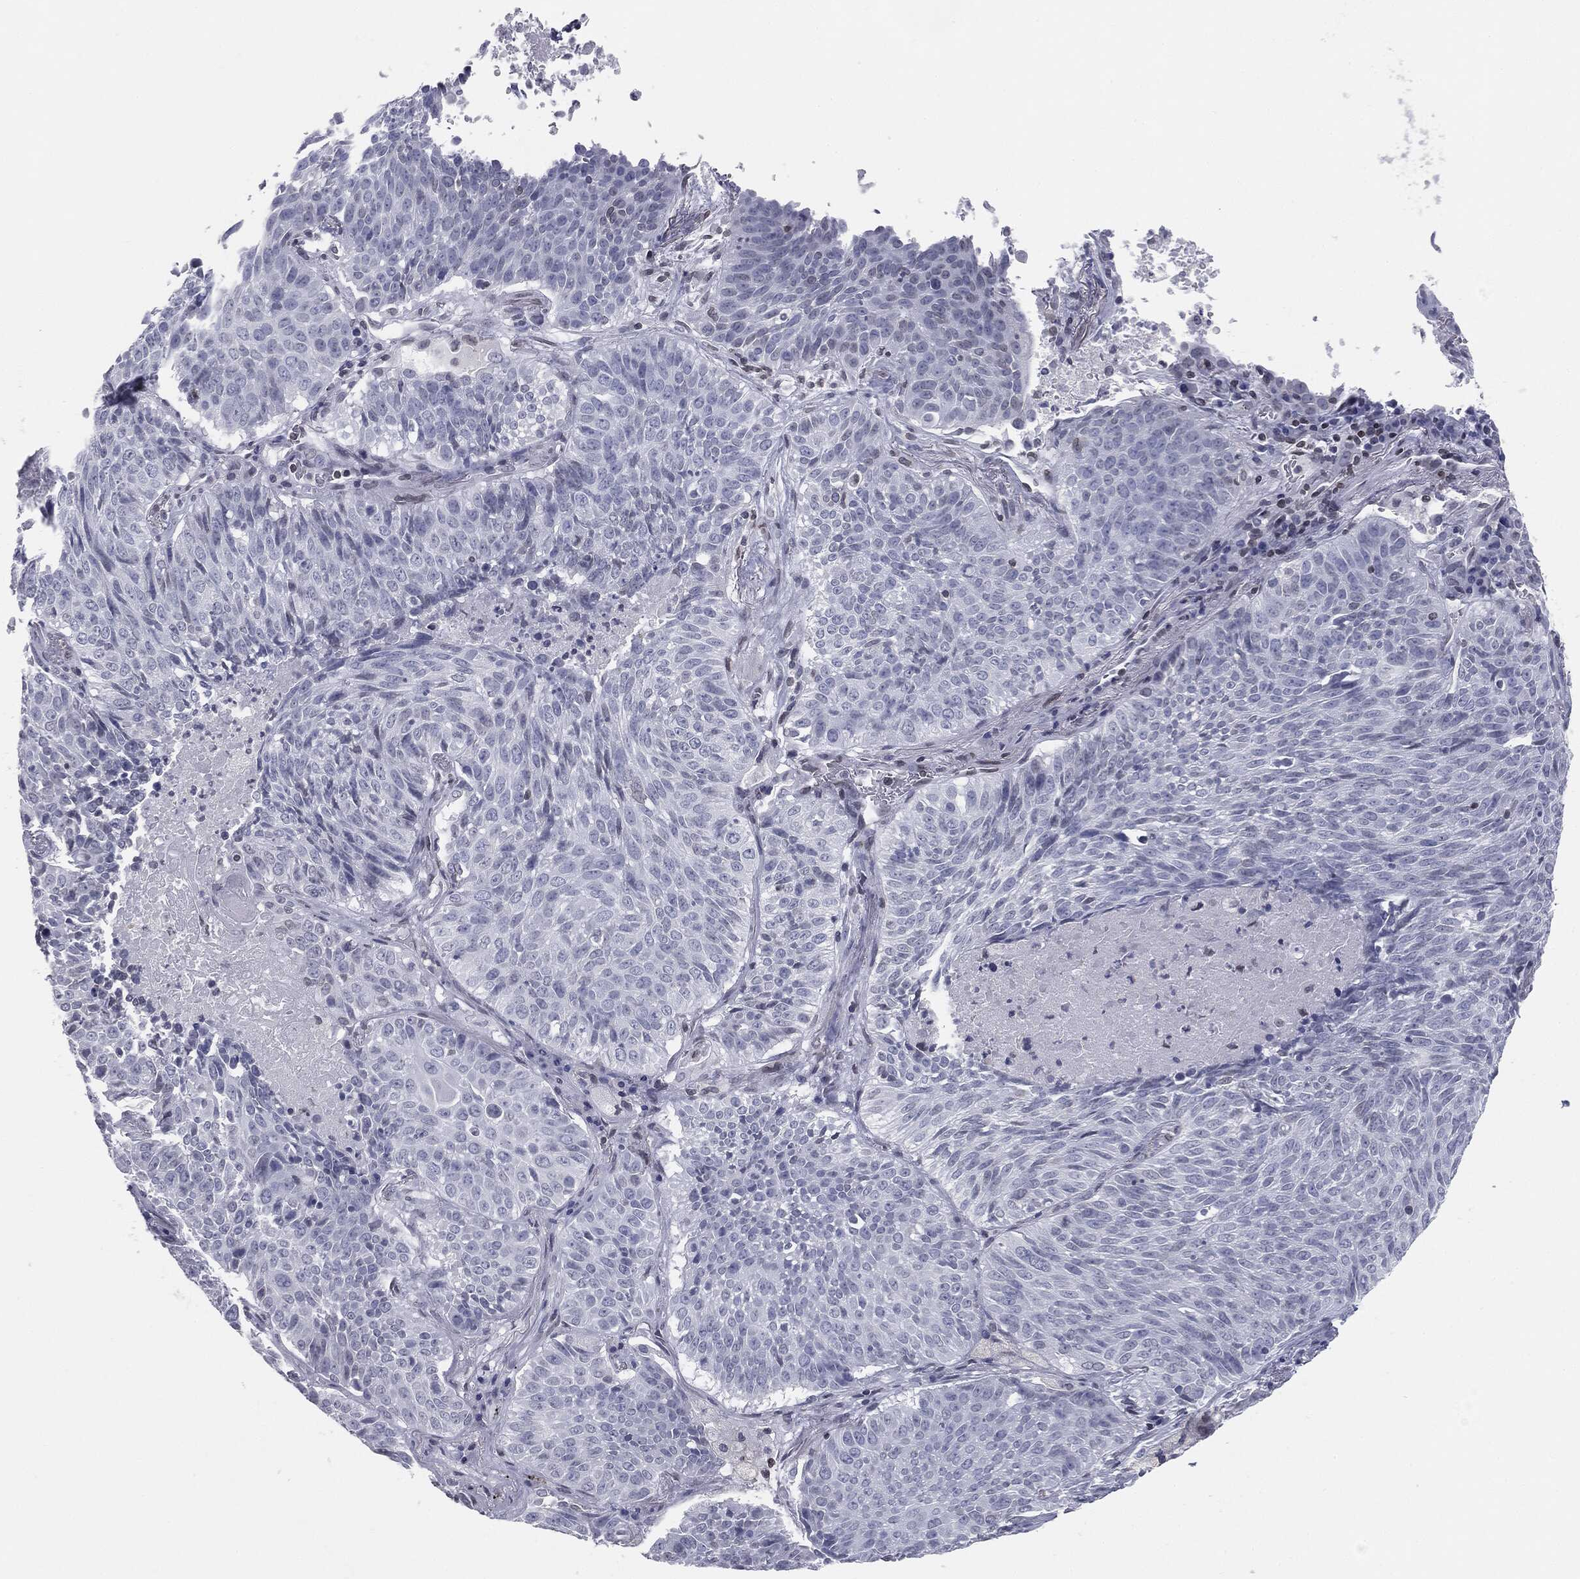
{"staining": {"intensity": "negative", "quantity": "none", "location": "none"}, "tissue": "lung cancer", "cell_type": "Tumor cells", "image_type": "cancer", "snomed": [{"axis": "morphology", "description": "Squamous cell carcinoma, NOS"}, {"axis": "topography", "description": "Lung"}], "caption": "A high-resolution image shows IHC staining of lung cancer, which reveals no significant expression in tumor cells. The staining is performed using DAB (3,3'-diaminobenzidine) brown chromogen with nuclei counter-stained in using hematoxylin.", "gene": "ALDOB", "patient": {"sex": "male", "age": 64}}